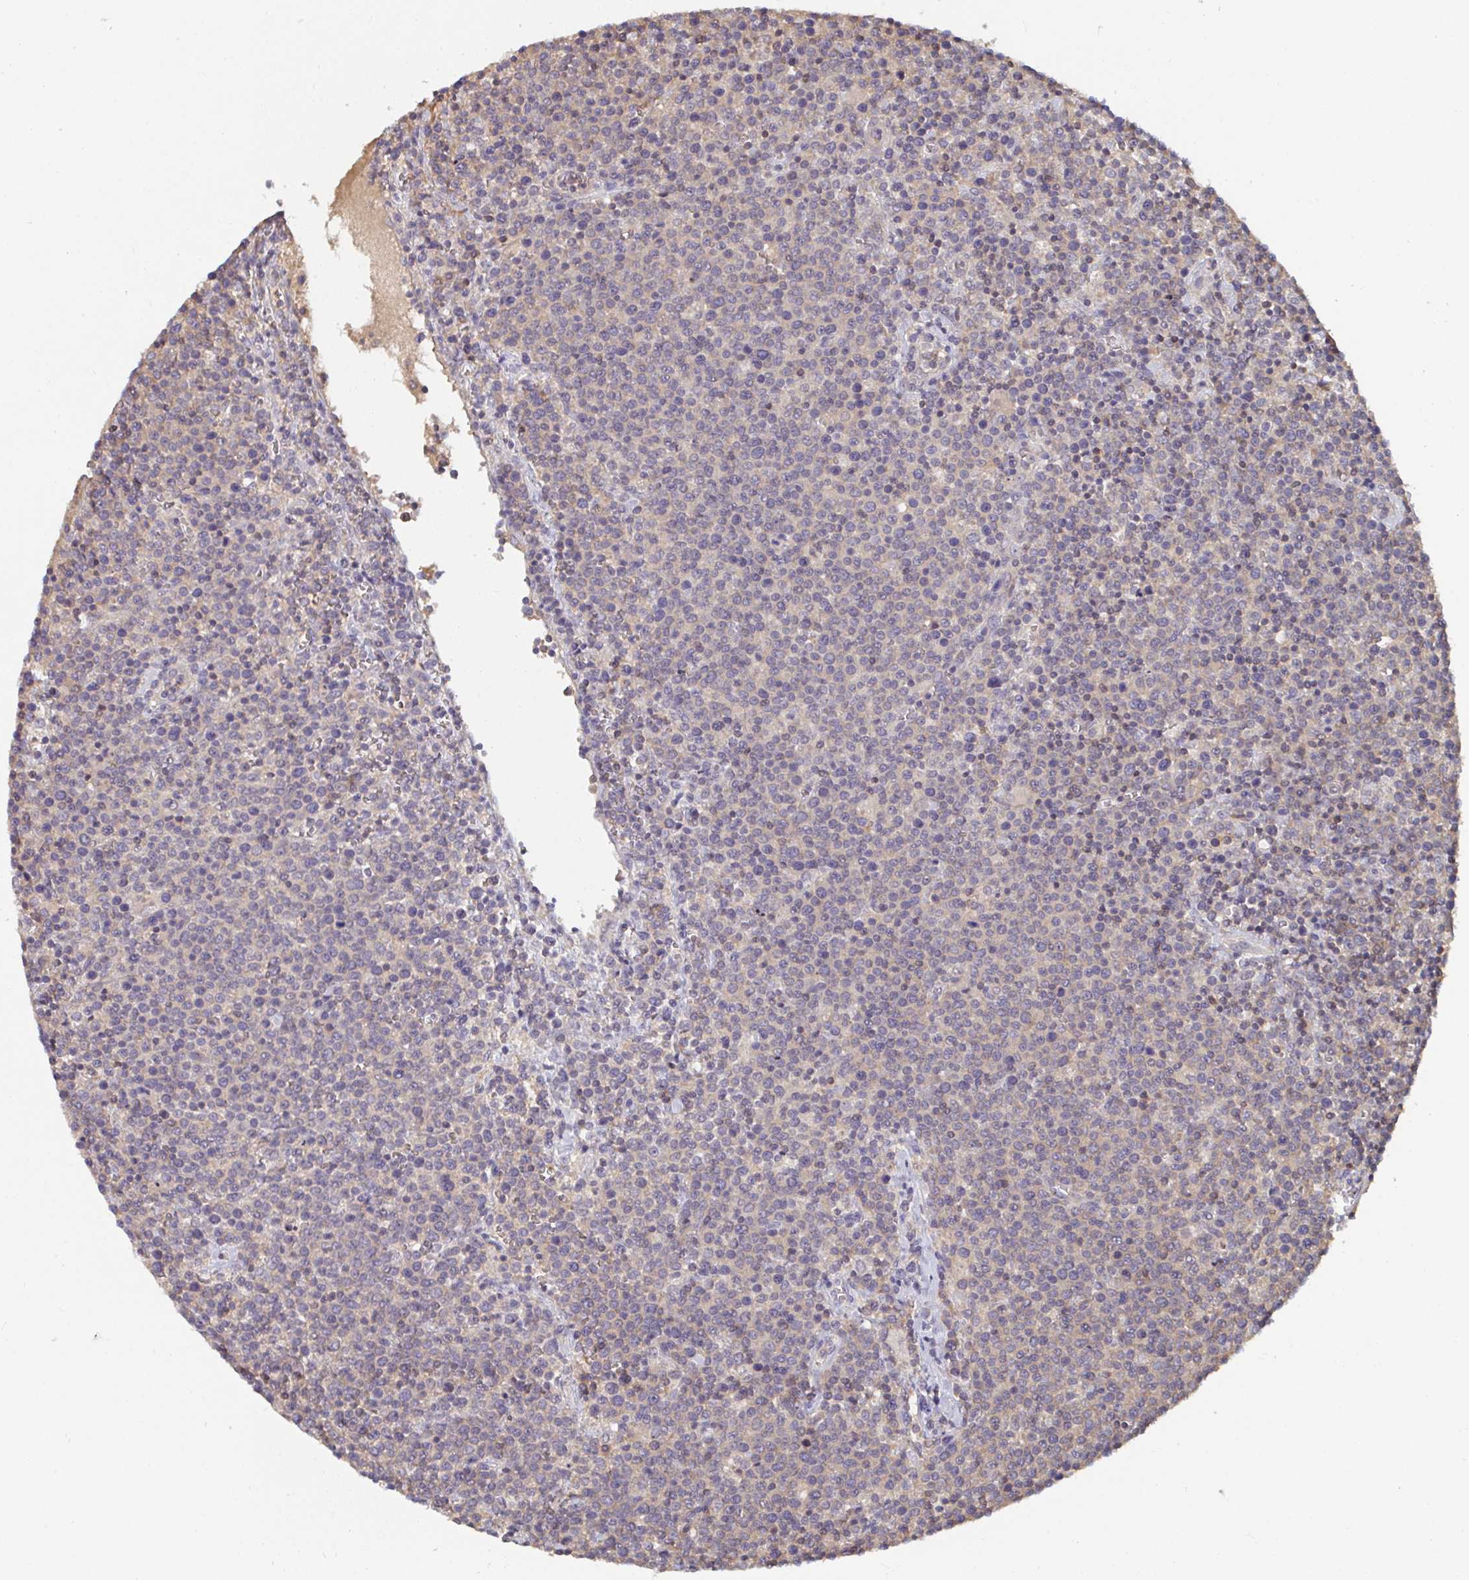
{"staining": {"intensity": "negative", "quantity": "none", "location": "none"}, "tissue": "lymphoma", "cell_type": "Tumor cells", "image_type": "cancer", "snomed": [{"axis": "morphology", "description": "Malignant lymphoma, non-Hodgkin's type, High grade"}, {"axis": "topography", "description": "Lymph node"}], "caption": "Image shows no protein staining in tumor cells of high-grade malignant lymphoma, non-Hodgkin's type tissue.", "gene": "TTC9C", "patient": {"sex": "male", "age": 61}}